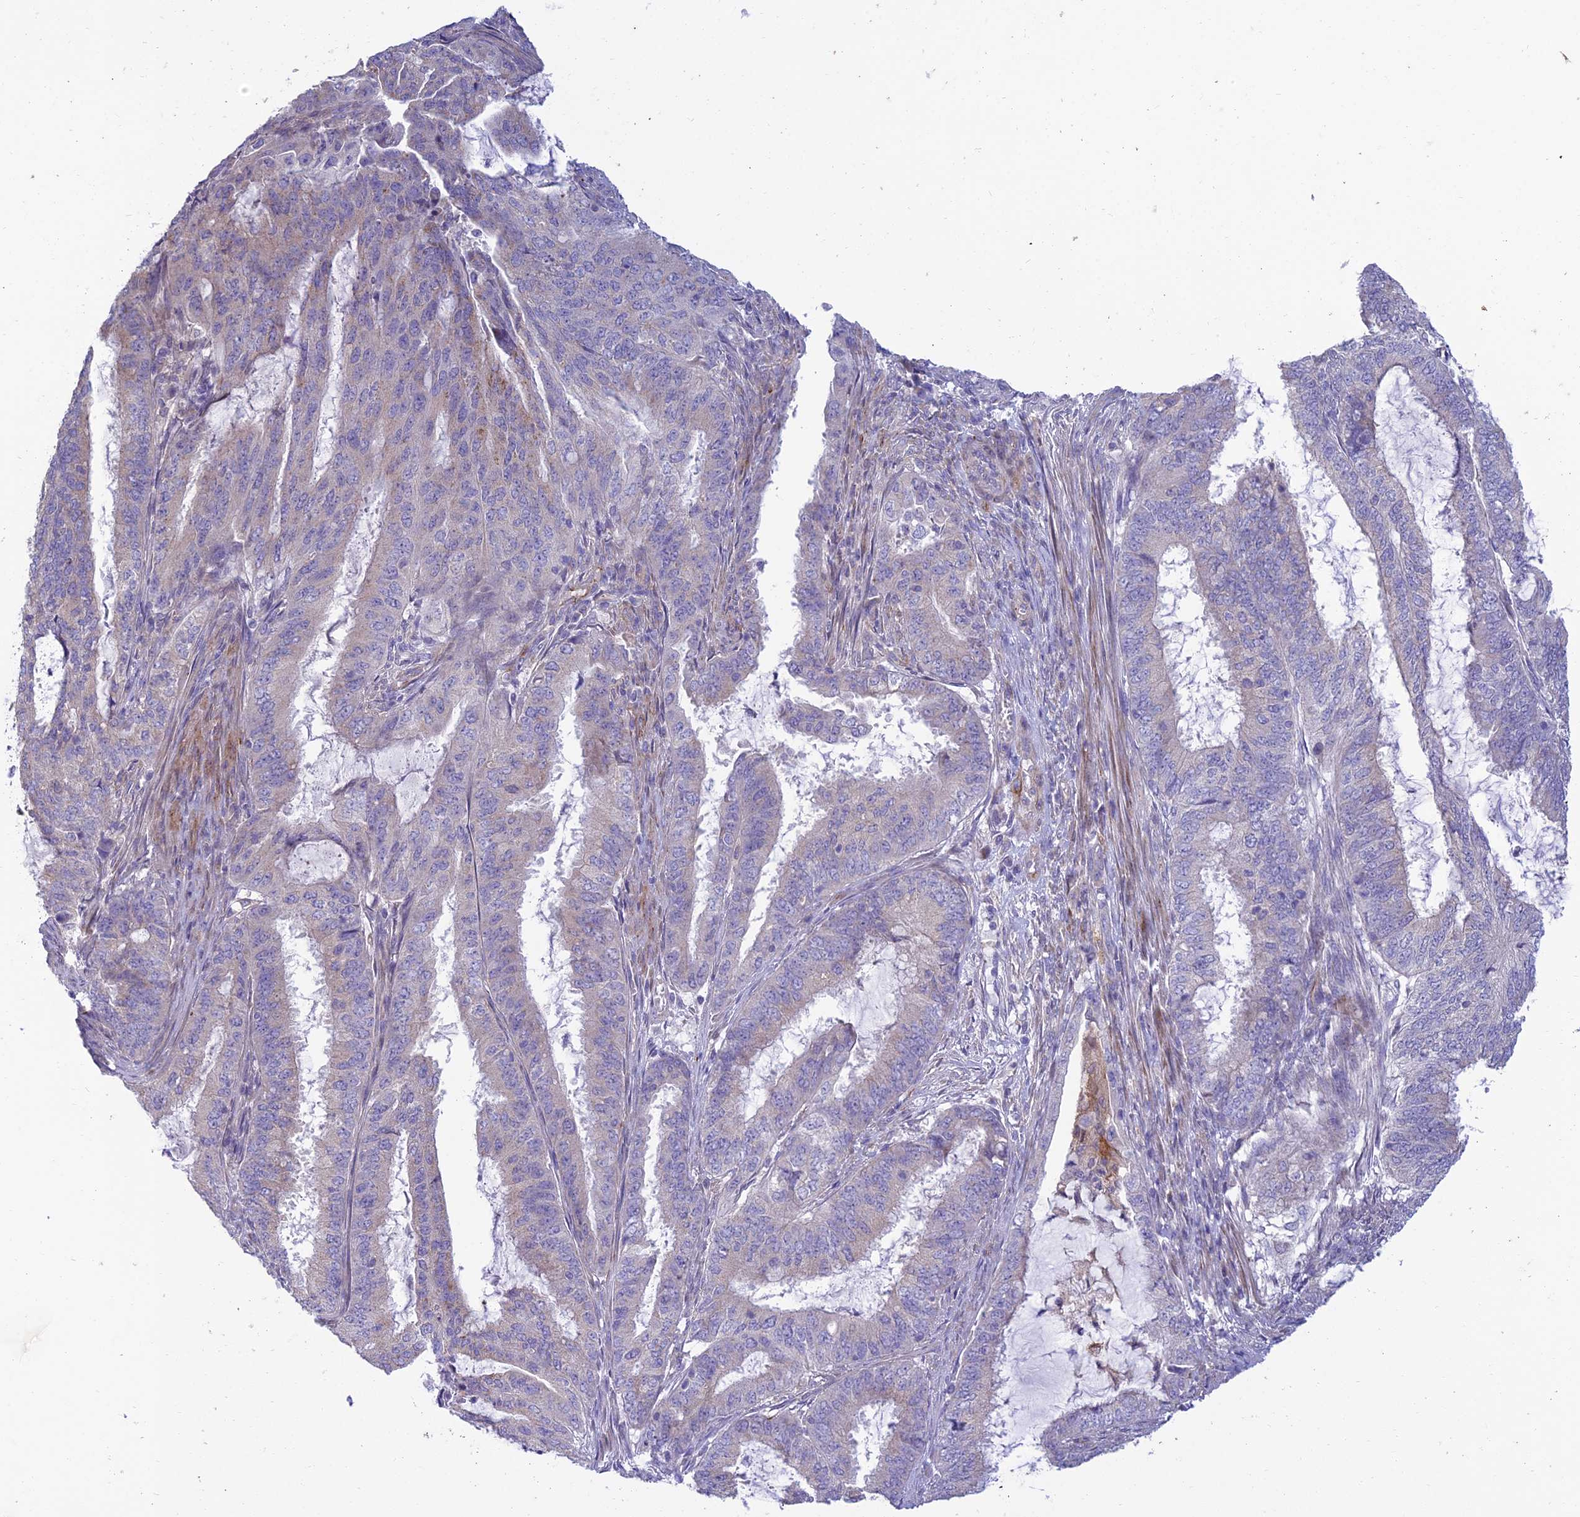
{"staining": {"intensity": "negative", "quantity": "none", "location": "none"}, "tissue": "endometrial cancer", "cell_type": "Tumor cells", "image_type": "cancer", "snomed": [{"axis": "morphology", "description": "Adenocarcinoma, NOS"}, {"axis": "topography", "description": "Endometrium"}], "caption": "Human endometrial cancer stained for a protein using immunohistochemistry (IHC) demonstrates no staining in tumor cells.", "gene": "DUS2", "patient": {"sex": "female", "age": 51}}